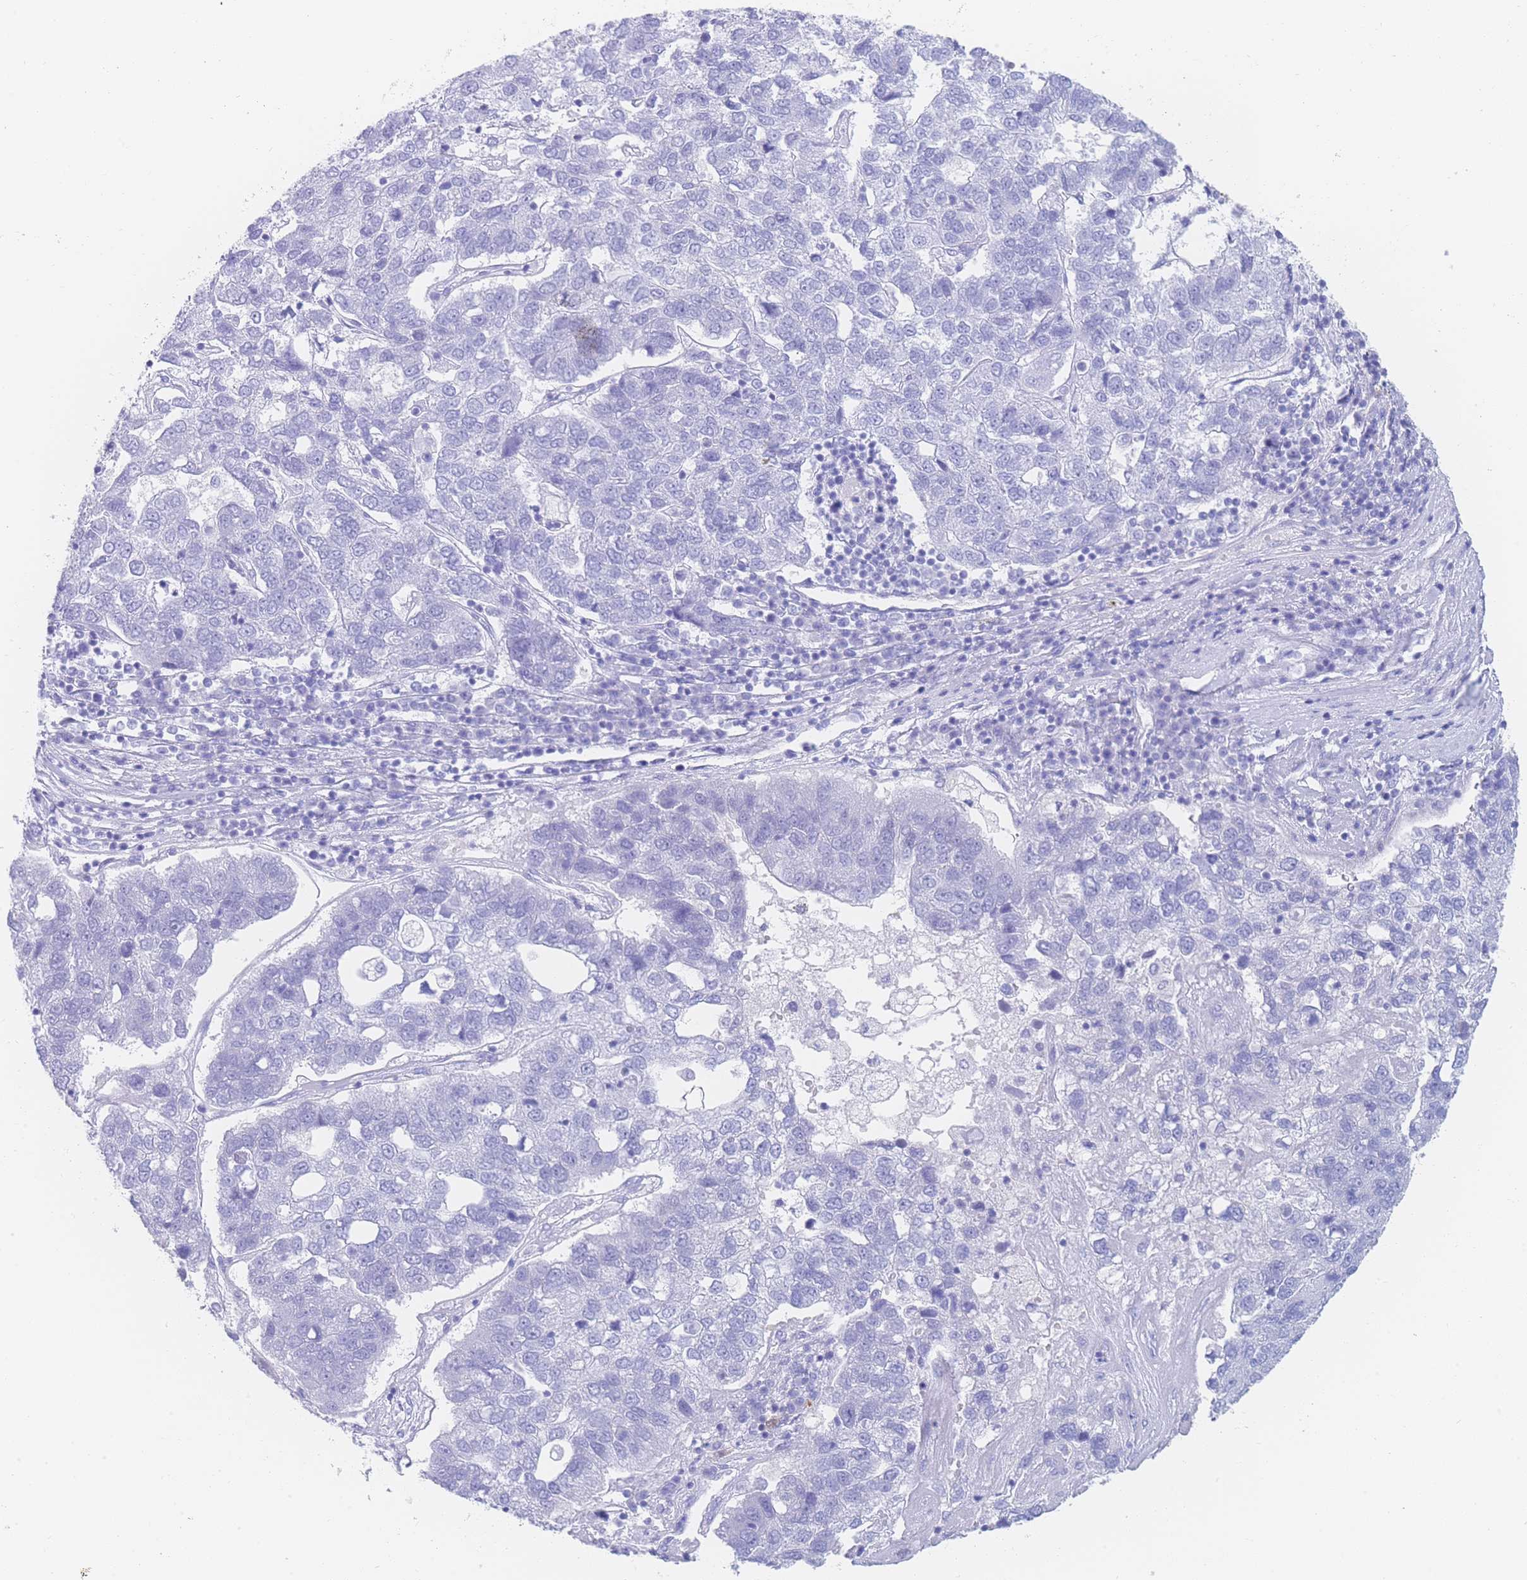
{"staining": {"intensity": "negative", "quantity": "none", "location": "none"}, "tissue": "pancreatic cancer", "cell_type": "Tumor cells", "image_type": "cancer", "snomed": [{"axis": "morphology", "description": "Adenocarcinoma, NOS"}, {"axis": "topography", "description": "Pancreas"}], "caption": "DAB immunohistochemical staining of pancreatic cancer (adenocarcinoma) displays no significant staining in tumor cells.", "gene": "LZTFL1", "patient": {"sex": "female", "age": 61}}